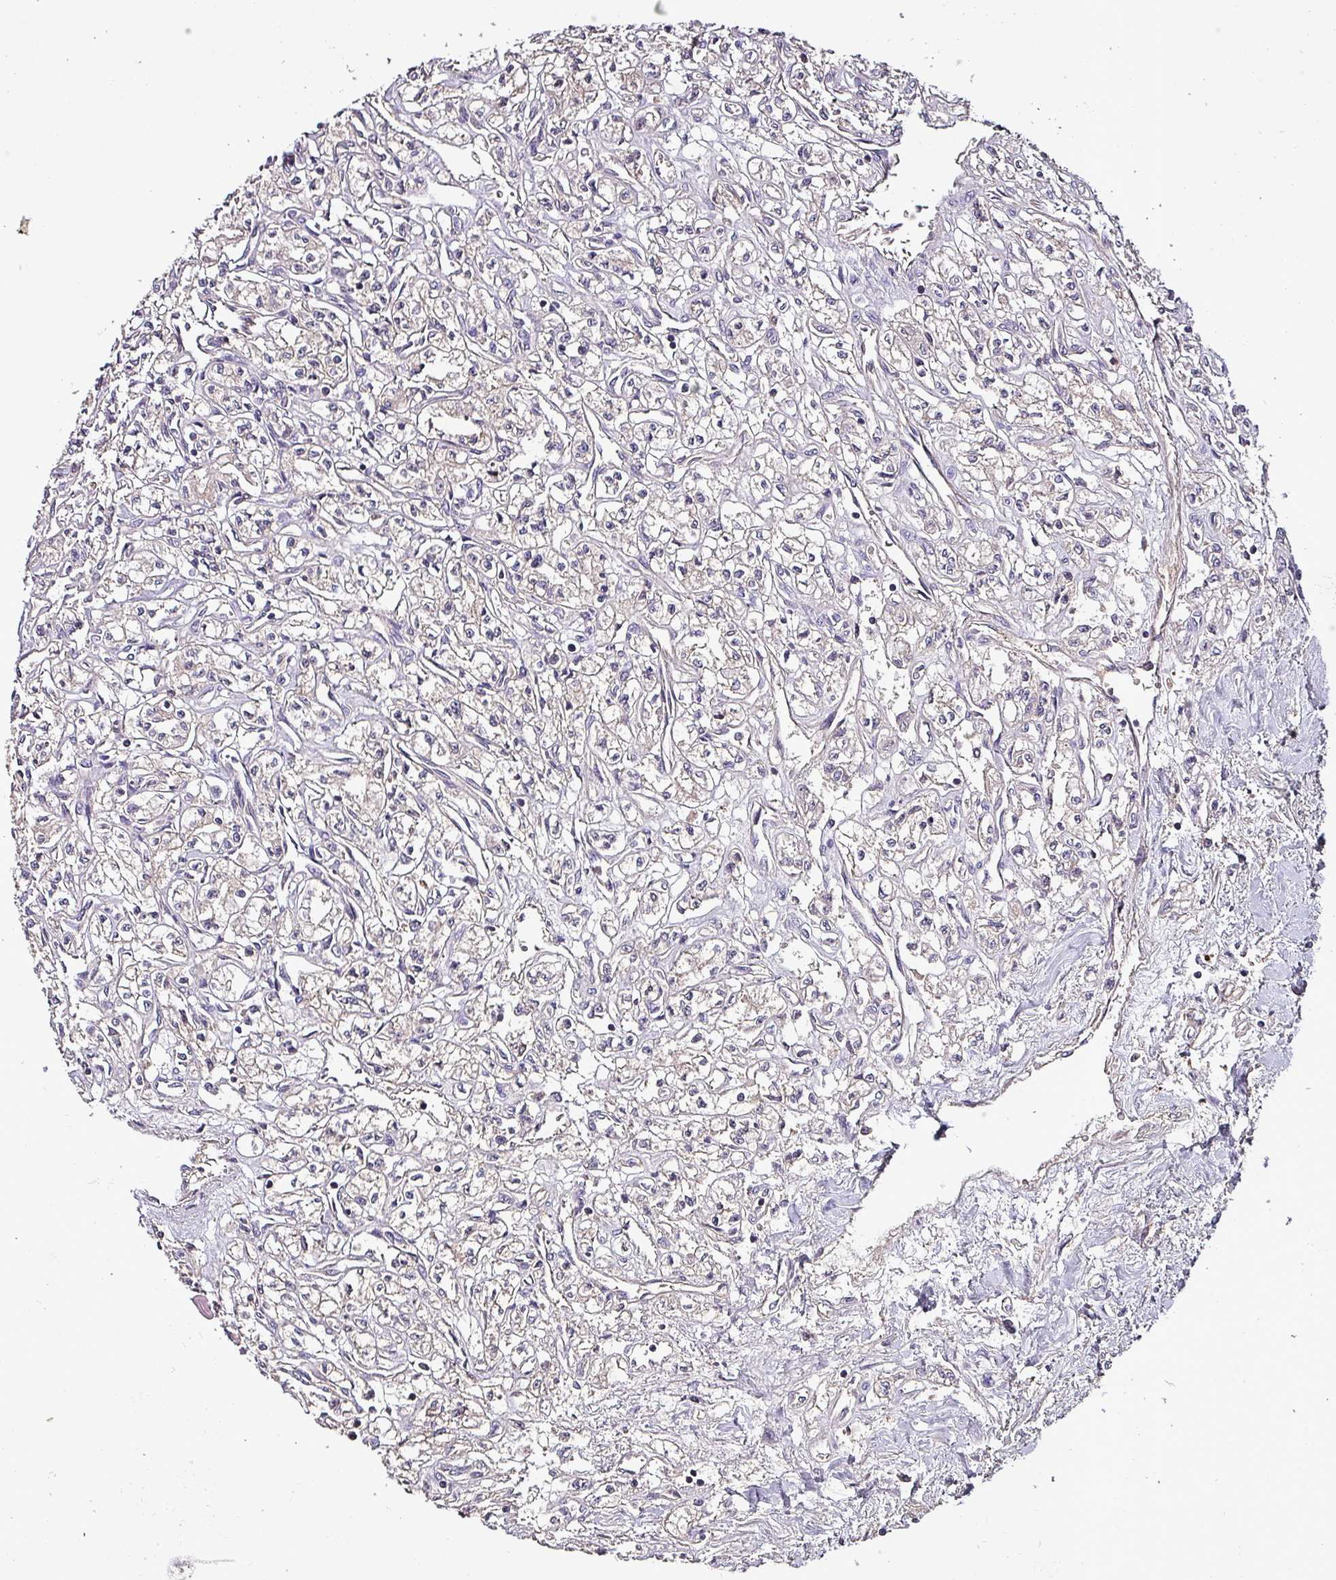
{"staining": {"intensity": "negative", "quantity": "none", "location": "none"}, "tissue": "renal cancer", "cell_type": "Tumor cells", "image_type": "cancer", "snomed": [{"axis": "morphology", "description": "Adenocarcinoma, NOS"}, {"axis": "topography", "description": "Kidney"}], "caption": "This is an immunohistochemistry (IHC) image of human renal cancer. There is no positivity in tumor cells.", "gene": "PAFAH1B2", "patient": {"sex": "male", "age": 56}}